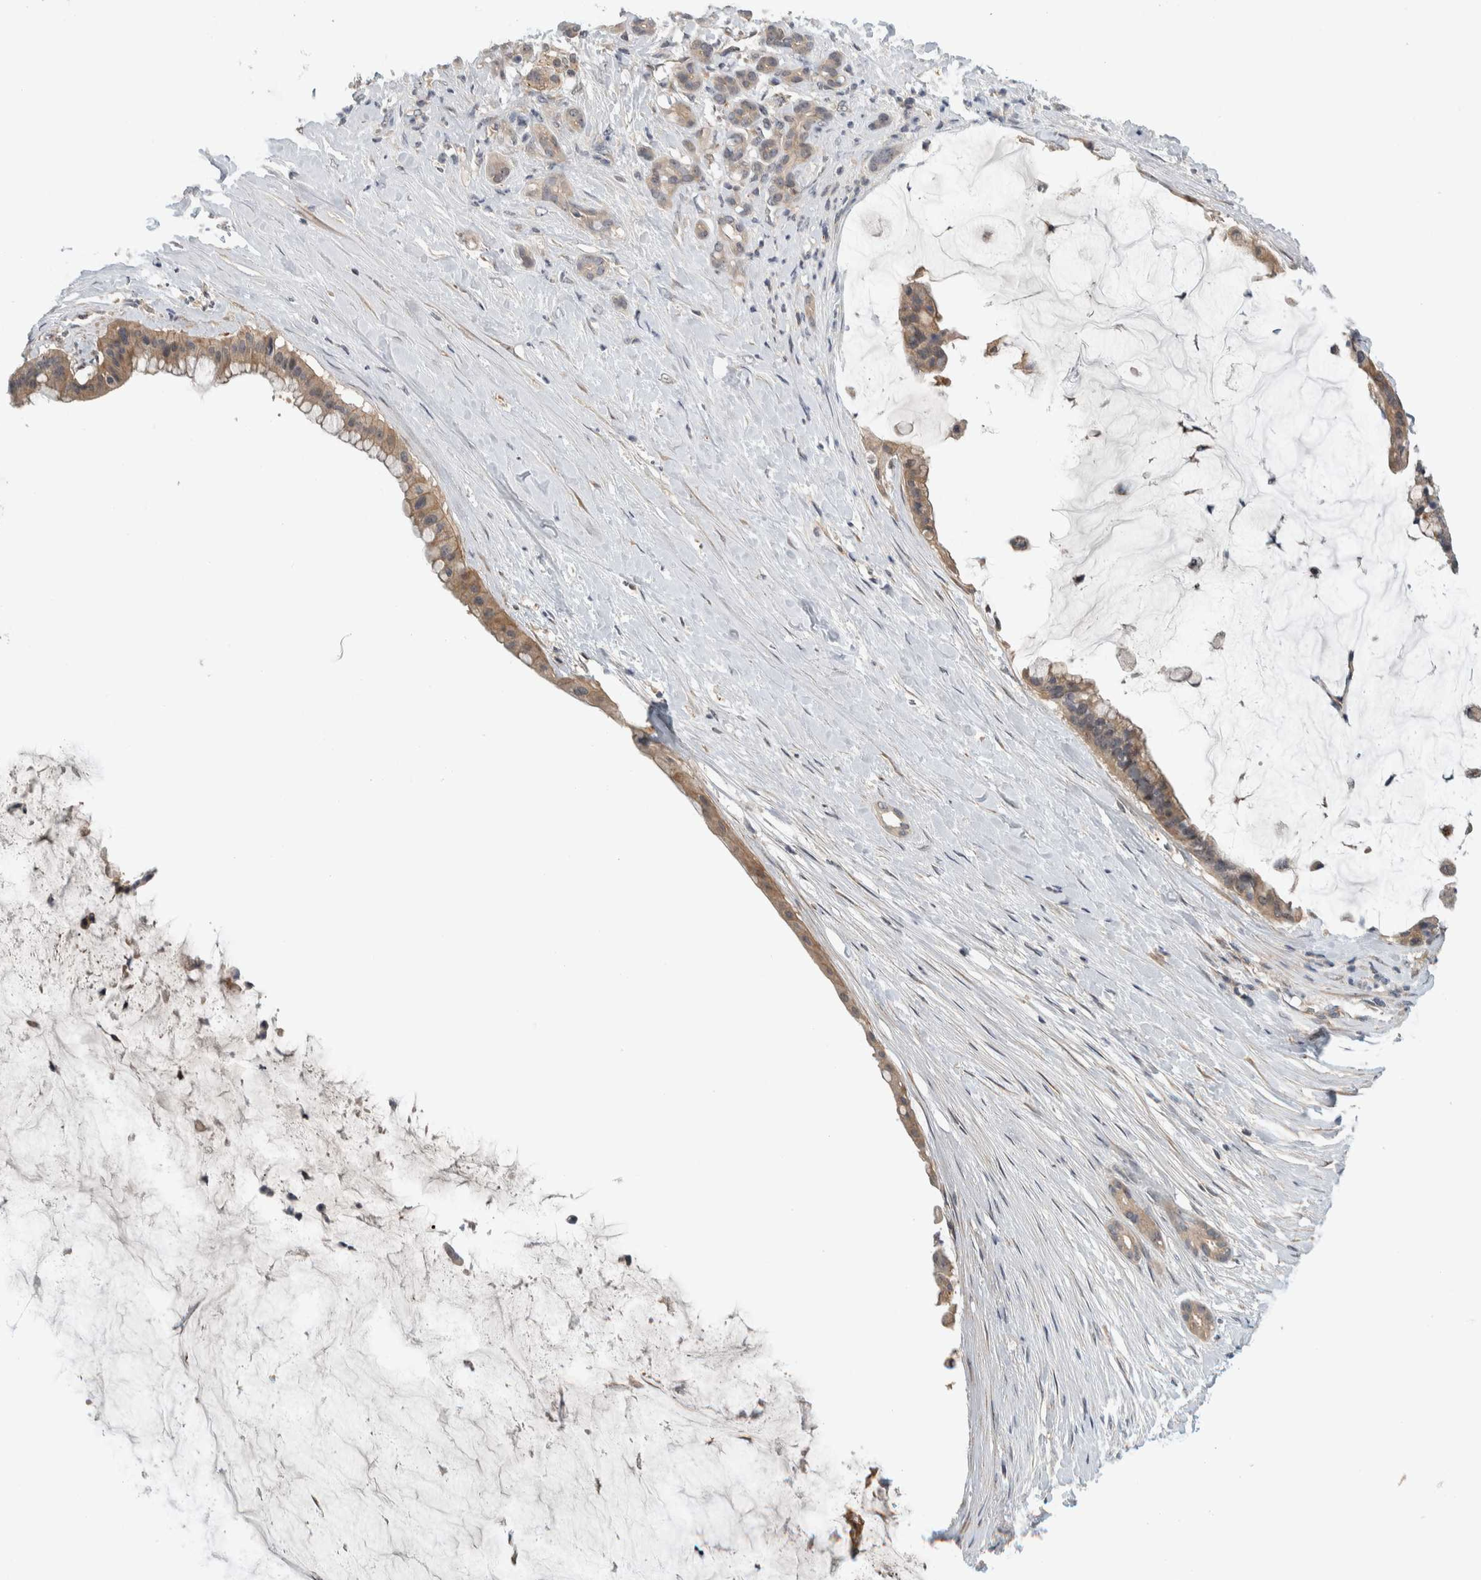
{"staining": {"intensity": "moderate", "quantity": ">75%", "location": "cytoplasmic/membranous"}, "tissue": "pancreatic cancer", "cell_type": "Tumor cells", "image_type": "cancer", "snomed": [{"axis": "morphology", "description": "Adenocarcinoma, NOS"}, {"axis": "topography", "description": "Pancreas"}], "caption": "Immunohistochemistry (IHC) of pancreatic adenocarcinoma displays medium levels of moderate cytoplasmic/membranous positivity in approximately >75% of tumor cells.", "gene": "MPRIP", "patient": {"sex": "male", "age": 41}}